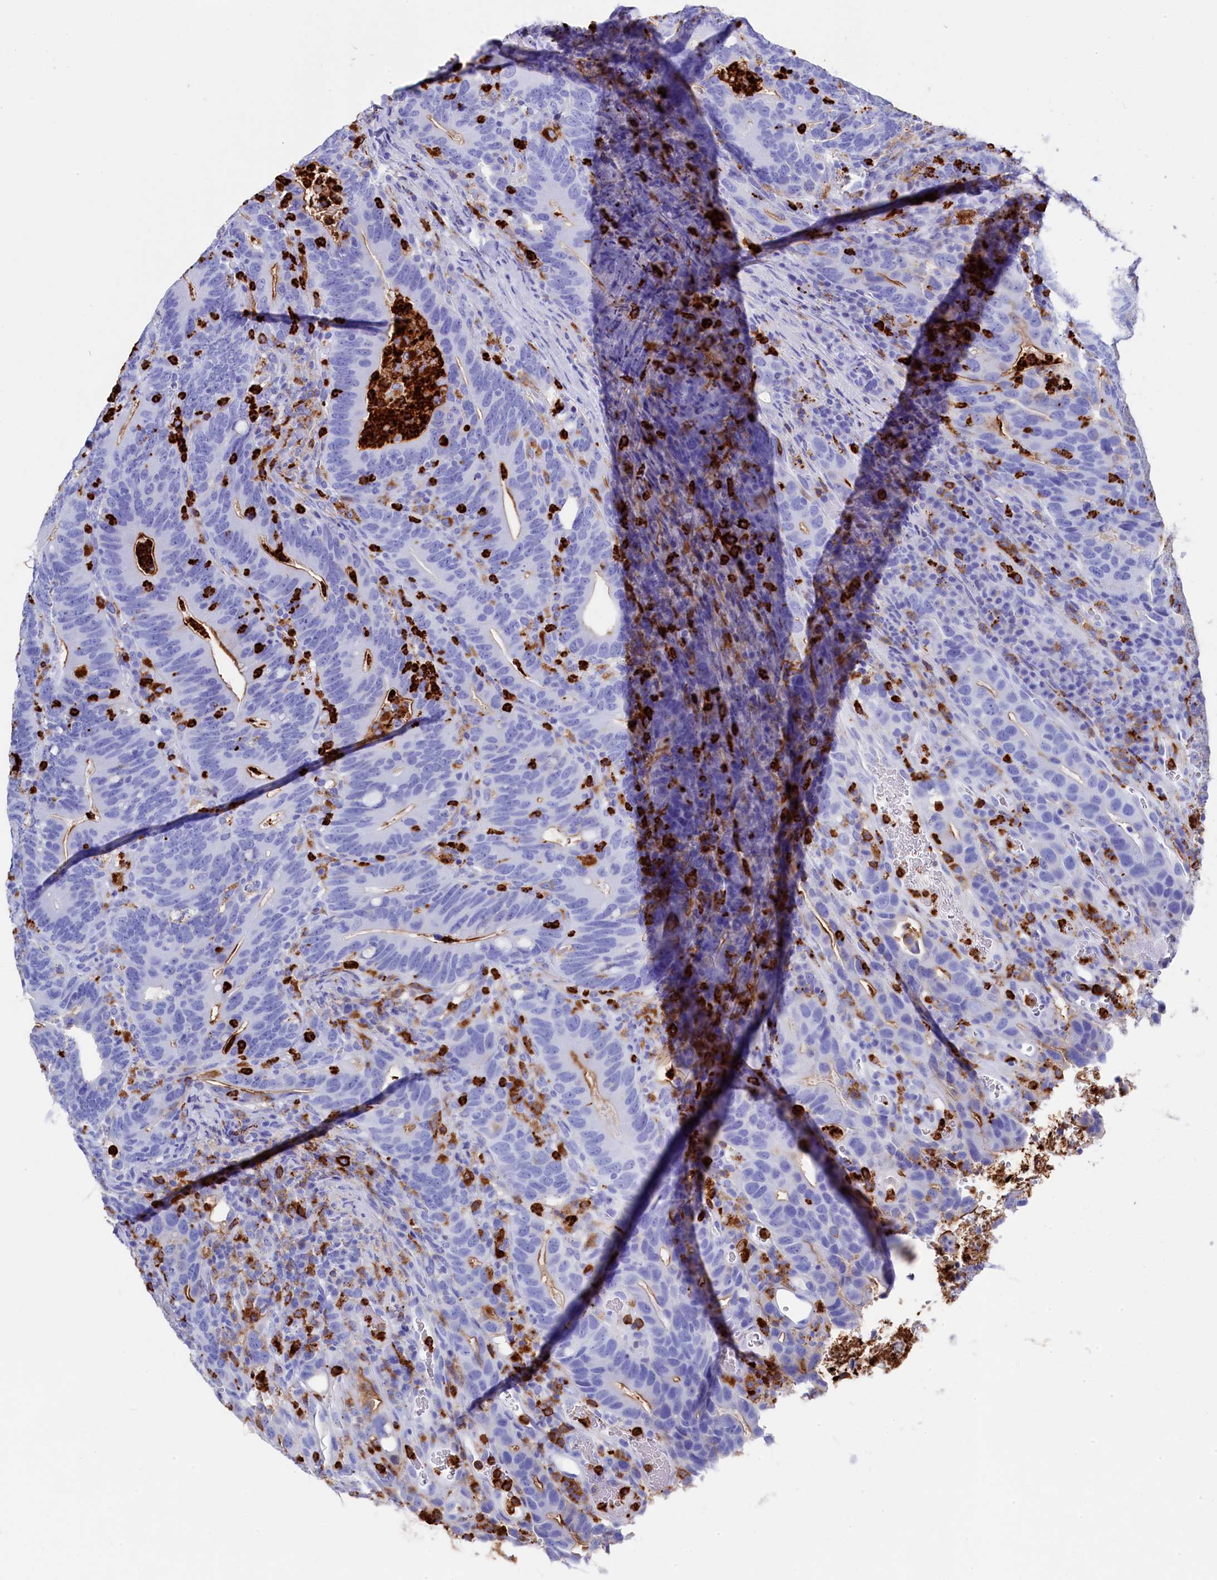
{"staining": {"intensity": "negative", "quantity": "none", "location": "none"}, "tissue": "colorectal cancer", "cell_type": "Tumor cells", "image_type": "cancer", "snomed": [{"axis": "morphology", "description": "Adenocarcinoma, NOS"}, {"axis": "topography", "description": "Colon"}], "caption": "Tumor cells show no significant protein expression in colorectal cancer (adenocarcinoma).", "gene": "PLAC8", "patient": {"sex": "female", "age": 66}}